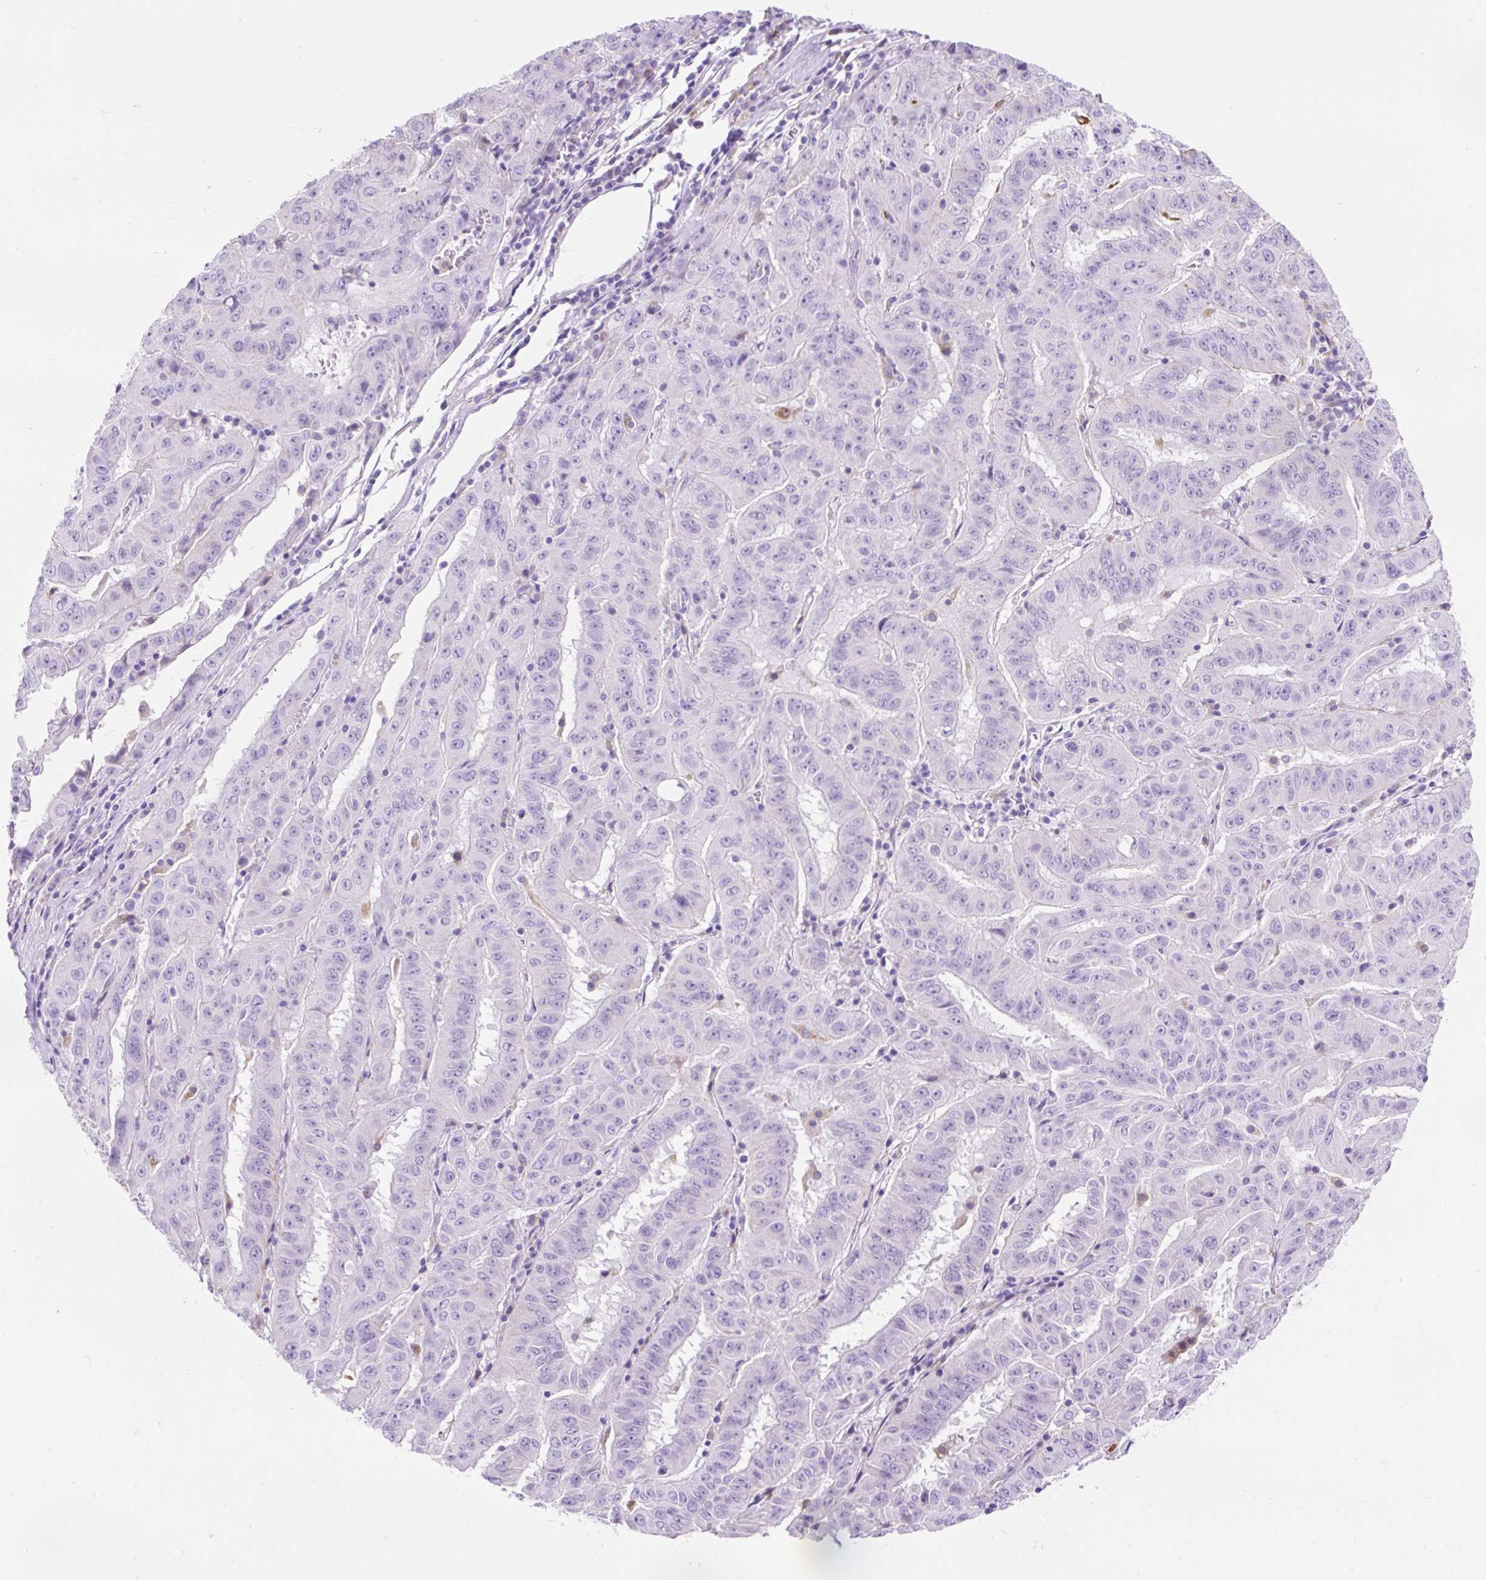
{"staining": {"intensity": "negative", "quantity": "none", "location": "none"}, "tissue": "pancreatic cancer", "cell_type": "Tumor cells", "image_type": "cancer", "snomed": [{"axis": "morphology", "description": "Adenocarcinoma, NOS"}, {"axis": "topography", "description": "Pancreas"}], "caption": "Immunohistochemical staining of pancreatic adenocarcinoma reveals no significant expression in tumor cells.", "gene": "HEXB", "patient": {"sex": "male", "age": 63}}